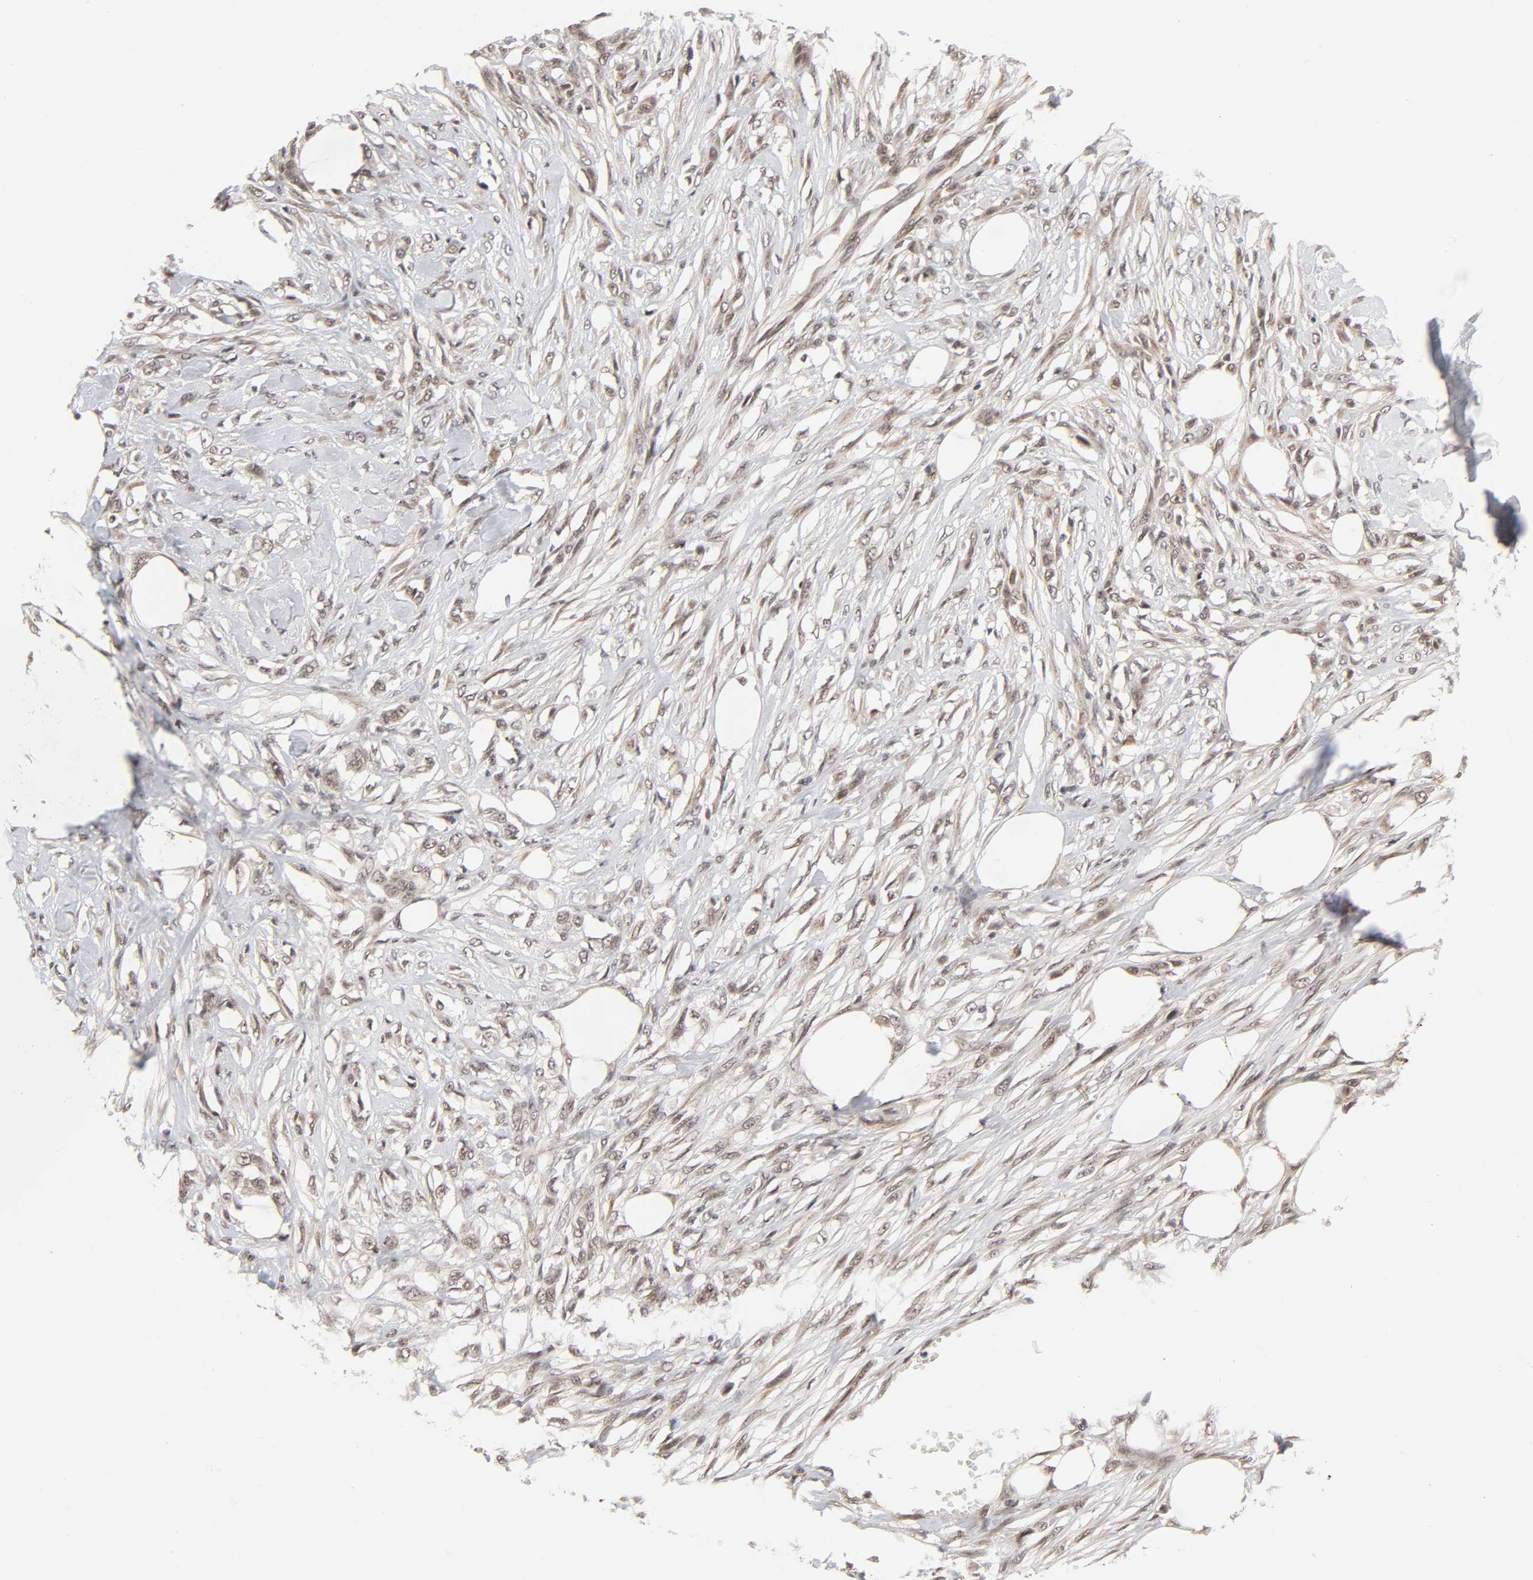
{"staining": {"intensity": "moderate", "quantity": ">75%", "location": "nuclear"}, "tissue": "skin cancer", "cell_type": "Tumor cells", "image_type": "cancer", "snomed": [{"axis": "morphology", "description": "Normal tissue, NOS"}, {"axis": "morphology", "description": "Squamous cell carcinoma, NOS"}, {"axis": "topography", "description": "Skin"}], "caption": "Protein expression analysis of human skin squamous cell carcinoma reveals moderate nuclear positivity in about >75% of tumor cells. Using DAB (3,3'-diaminobenzidine) (brown) and hematoxylin (blue) stains, captured at high magnification using brightfield microscopy.", "gene": "EP300", "patient": {"sex": "female", "age": 59}}